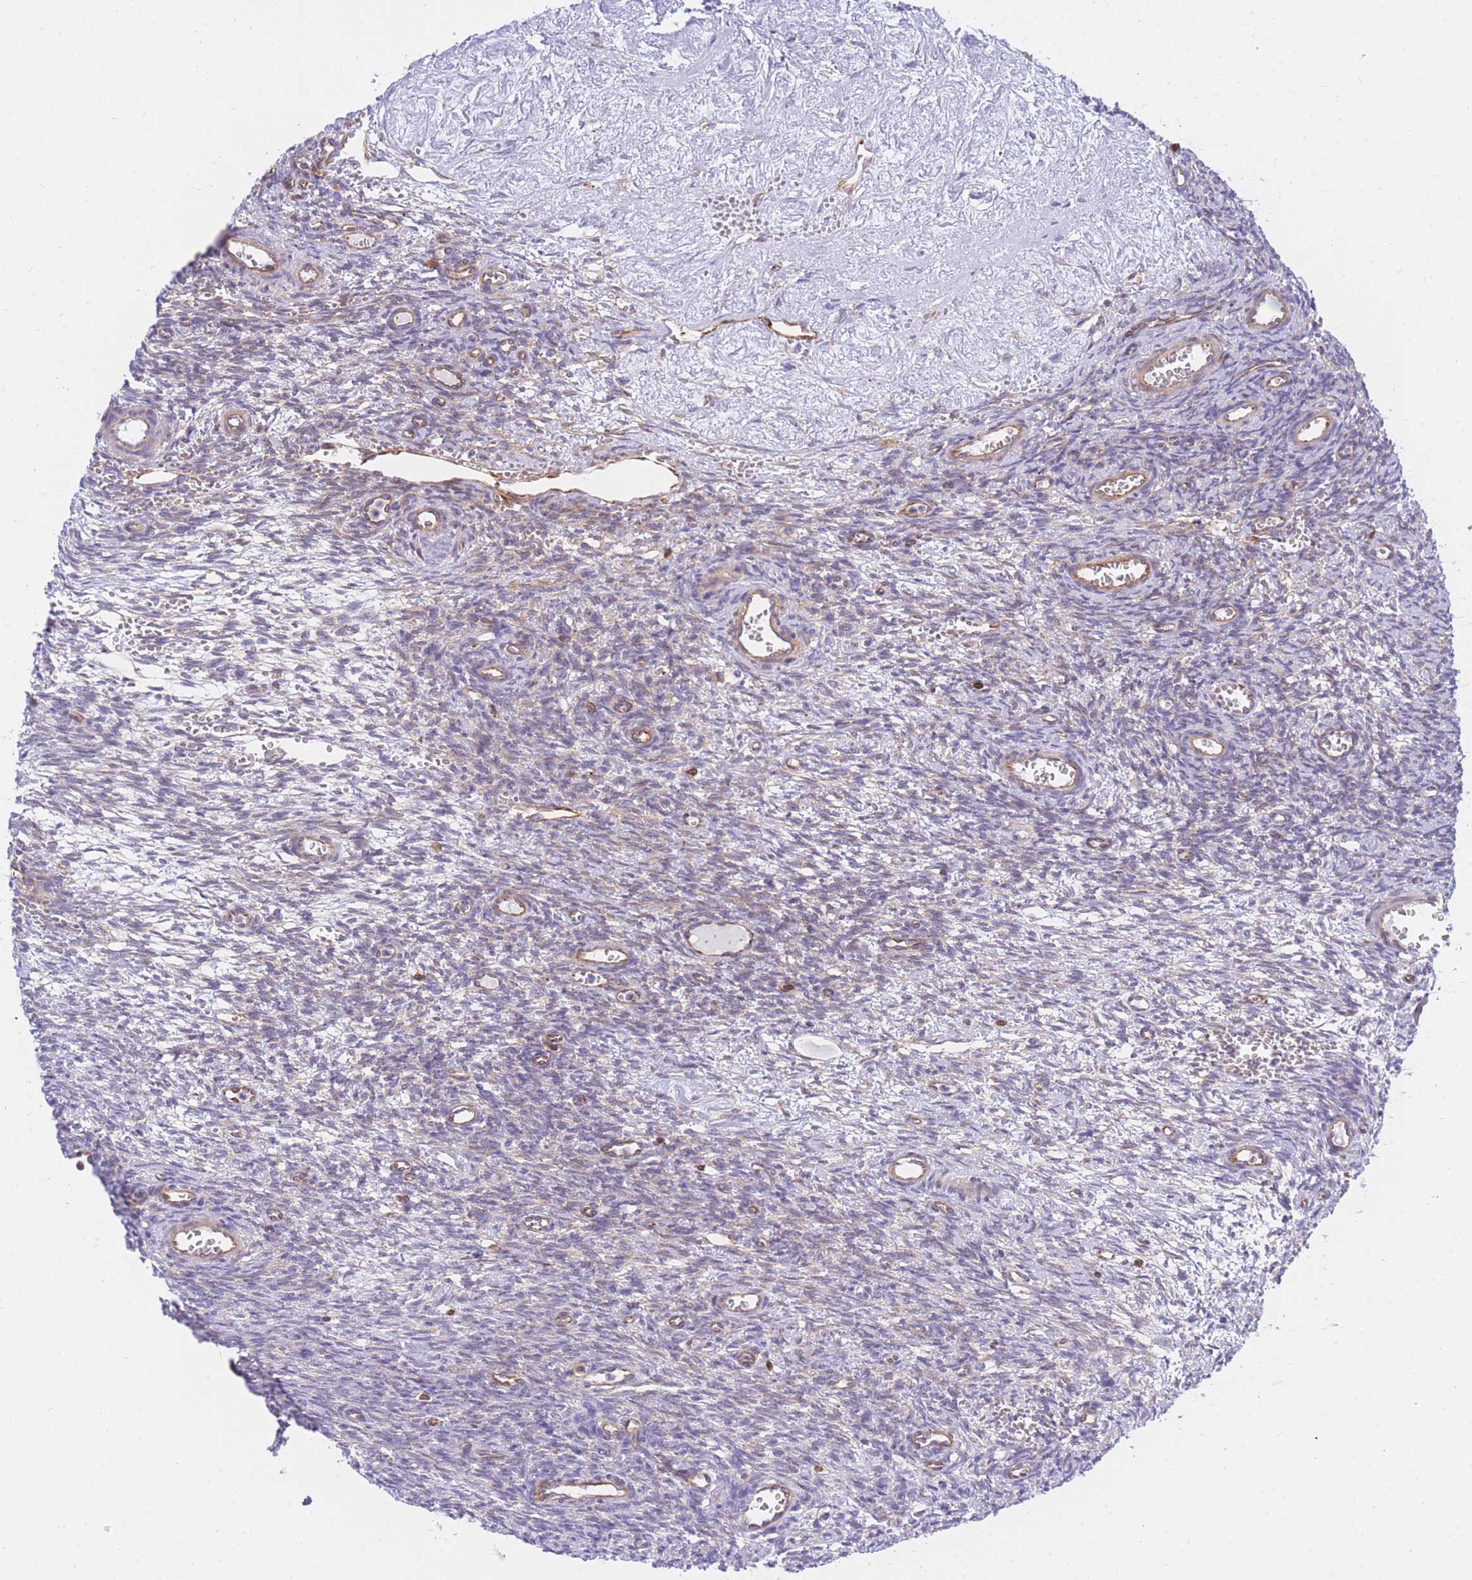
{"staining": {"intensity": "negative", "quantity": "none", "location": "none"}, "tissue": "ovary", "cell_type": "Ovarian stroma cells", "image_type": "normal", "snomed": [{"axis": "morphology", "description": "Normal tissue, NOS"}, {"axis": "topography", "description": "Ovary"}], "caption": "The image displays no significant expression in ovarian stroma cells of ovary. (DAB immunohistochemistry visualized using brightfield microscopy, high magnification).", "gene": "REM1", "patient": {"sex": "female", "age": 39}}